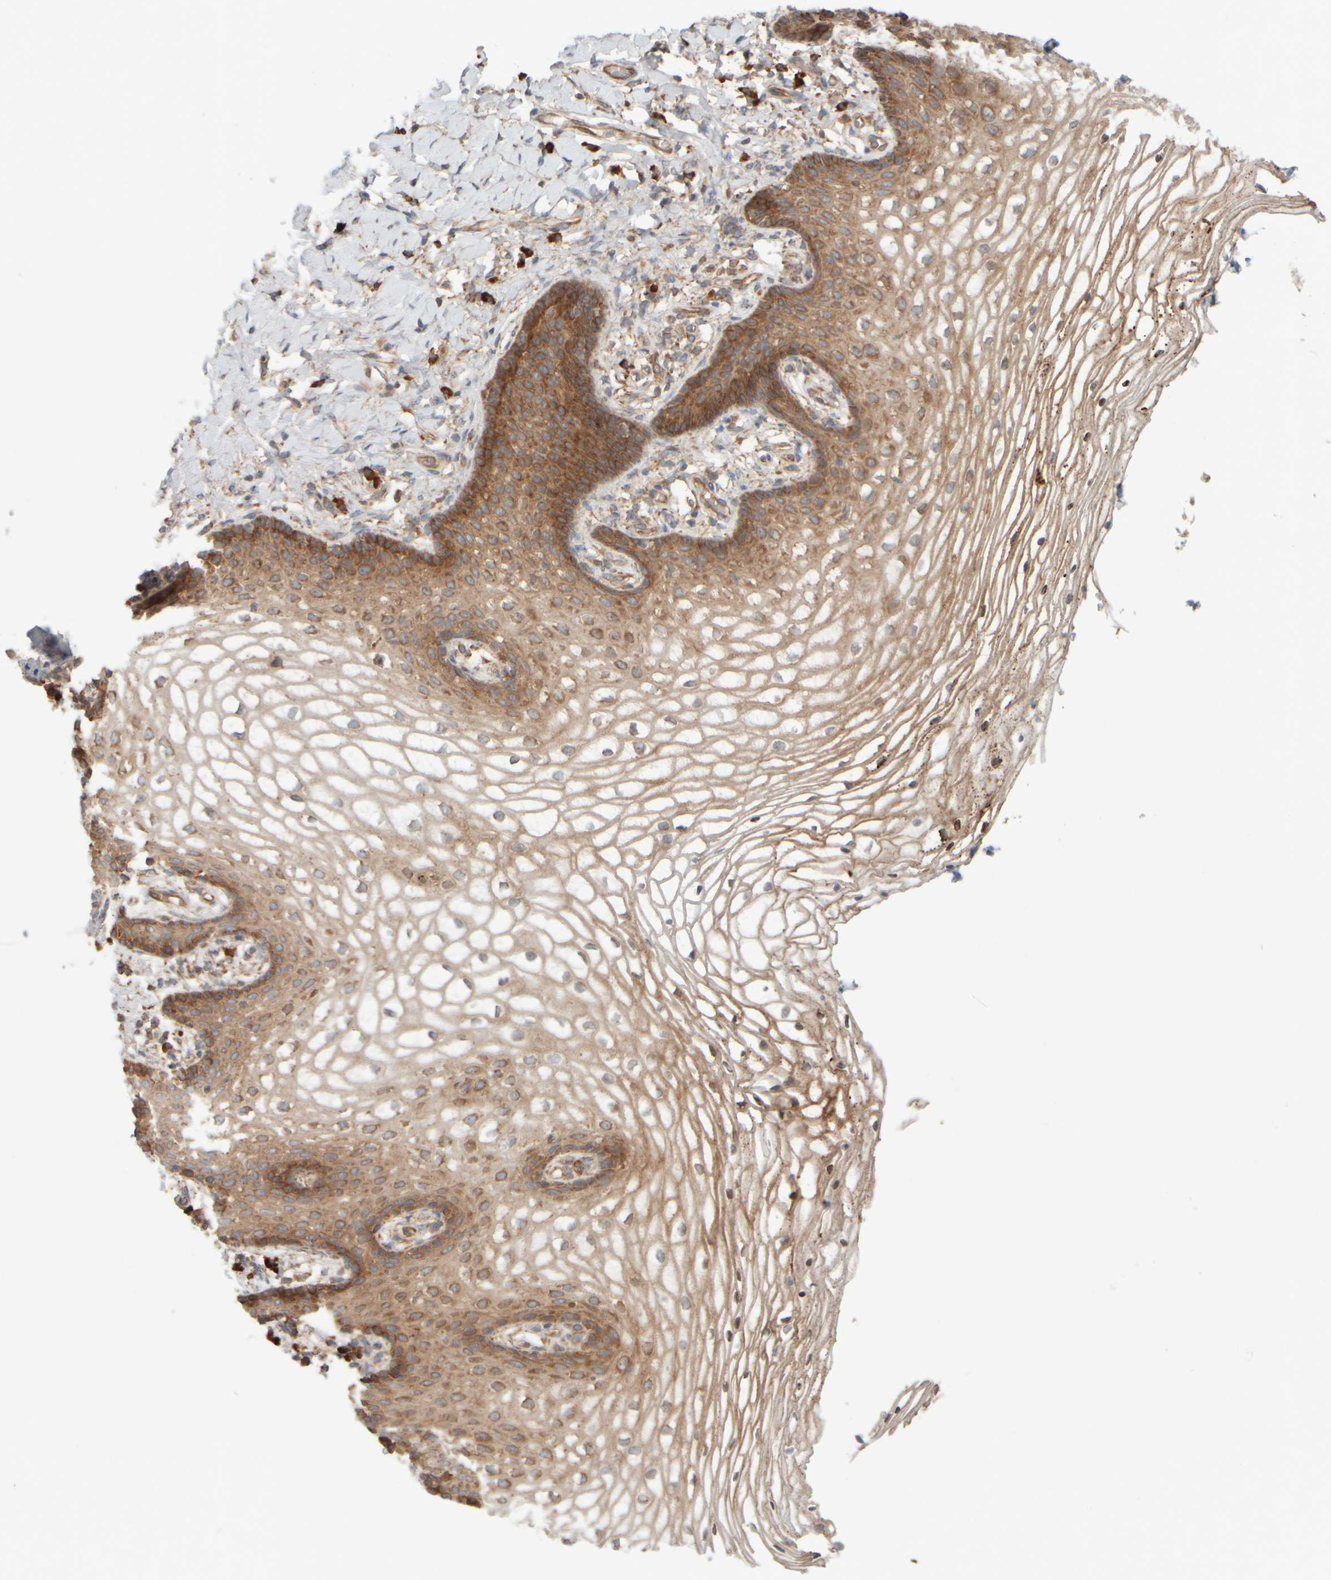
{"staining": {"intensity": "moderate", "quantity": "25%-75%", "location": "cytoplasmic/membranous"}, "tissue": "vagina", "cell_type": "Squamous epithelial cells", "image_type": "normal", "snomed": [{"axis": "morphology", "description": "Normal tissue, NOS"}, {"axis": "topography", "description": "Vagina"}], "caption": "The photomicrograph shows a brown stain indicating the presence of a protein in the cytoplasmic/membranous of squamous epithelial cells in vagina. The protein is shown in brown color, while the nuclei are stained blue.", "gene": "EIF2B3", "patient": {"sex": "female", "age": 60}}